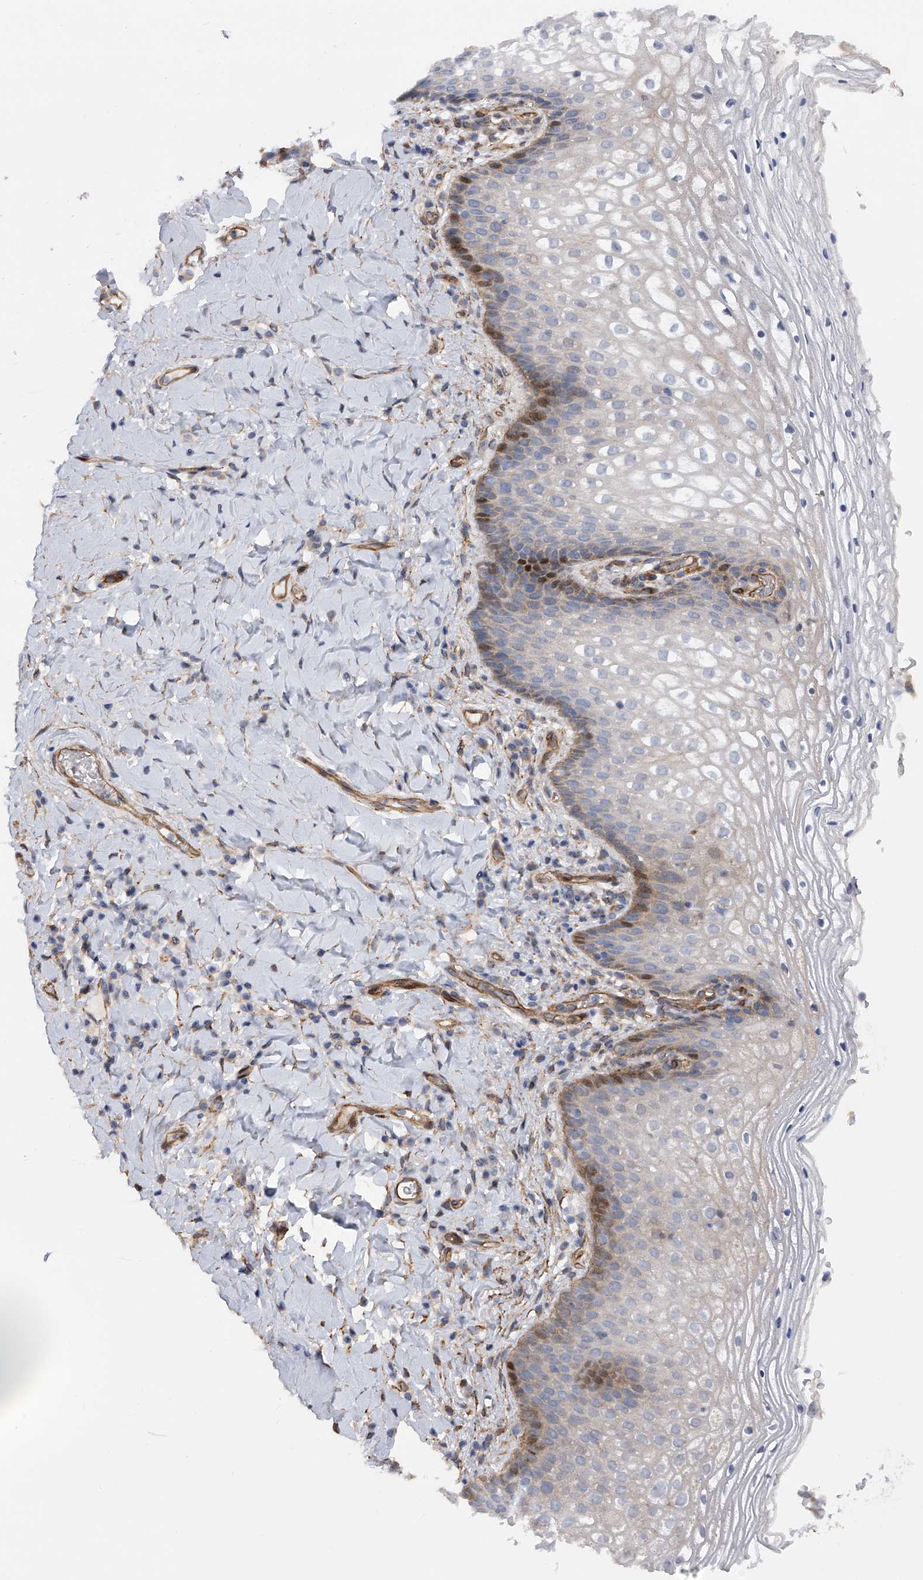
{"staining": {"intensity": "moderate", "quantity": "<25%", "location": "cytoplasmic/membranous,nuclear"}, "tissue": "vagina", "cell_type": "Squamous epithelial cells", "image_type": "normal", "snomed": [{"axis": "morphology", "description": "Normal tissue, NOS"}, {"axis": "topography", "description": "Vagina"}], "caption": "The image reveals staining of benign vagina, revealing moderate cytoplasmic/membranous,nuclear protein staining (brown color) within squamous epithelial cells. Nuclei are stained in blue.", "gene": "PDSS2", "patient": {"sex": "female", "age": 60}}